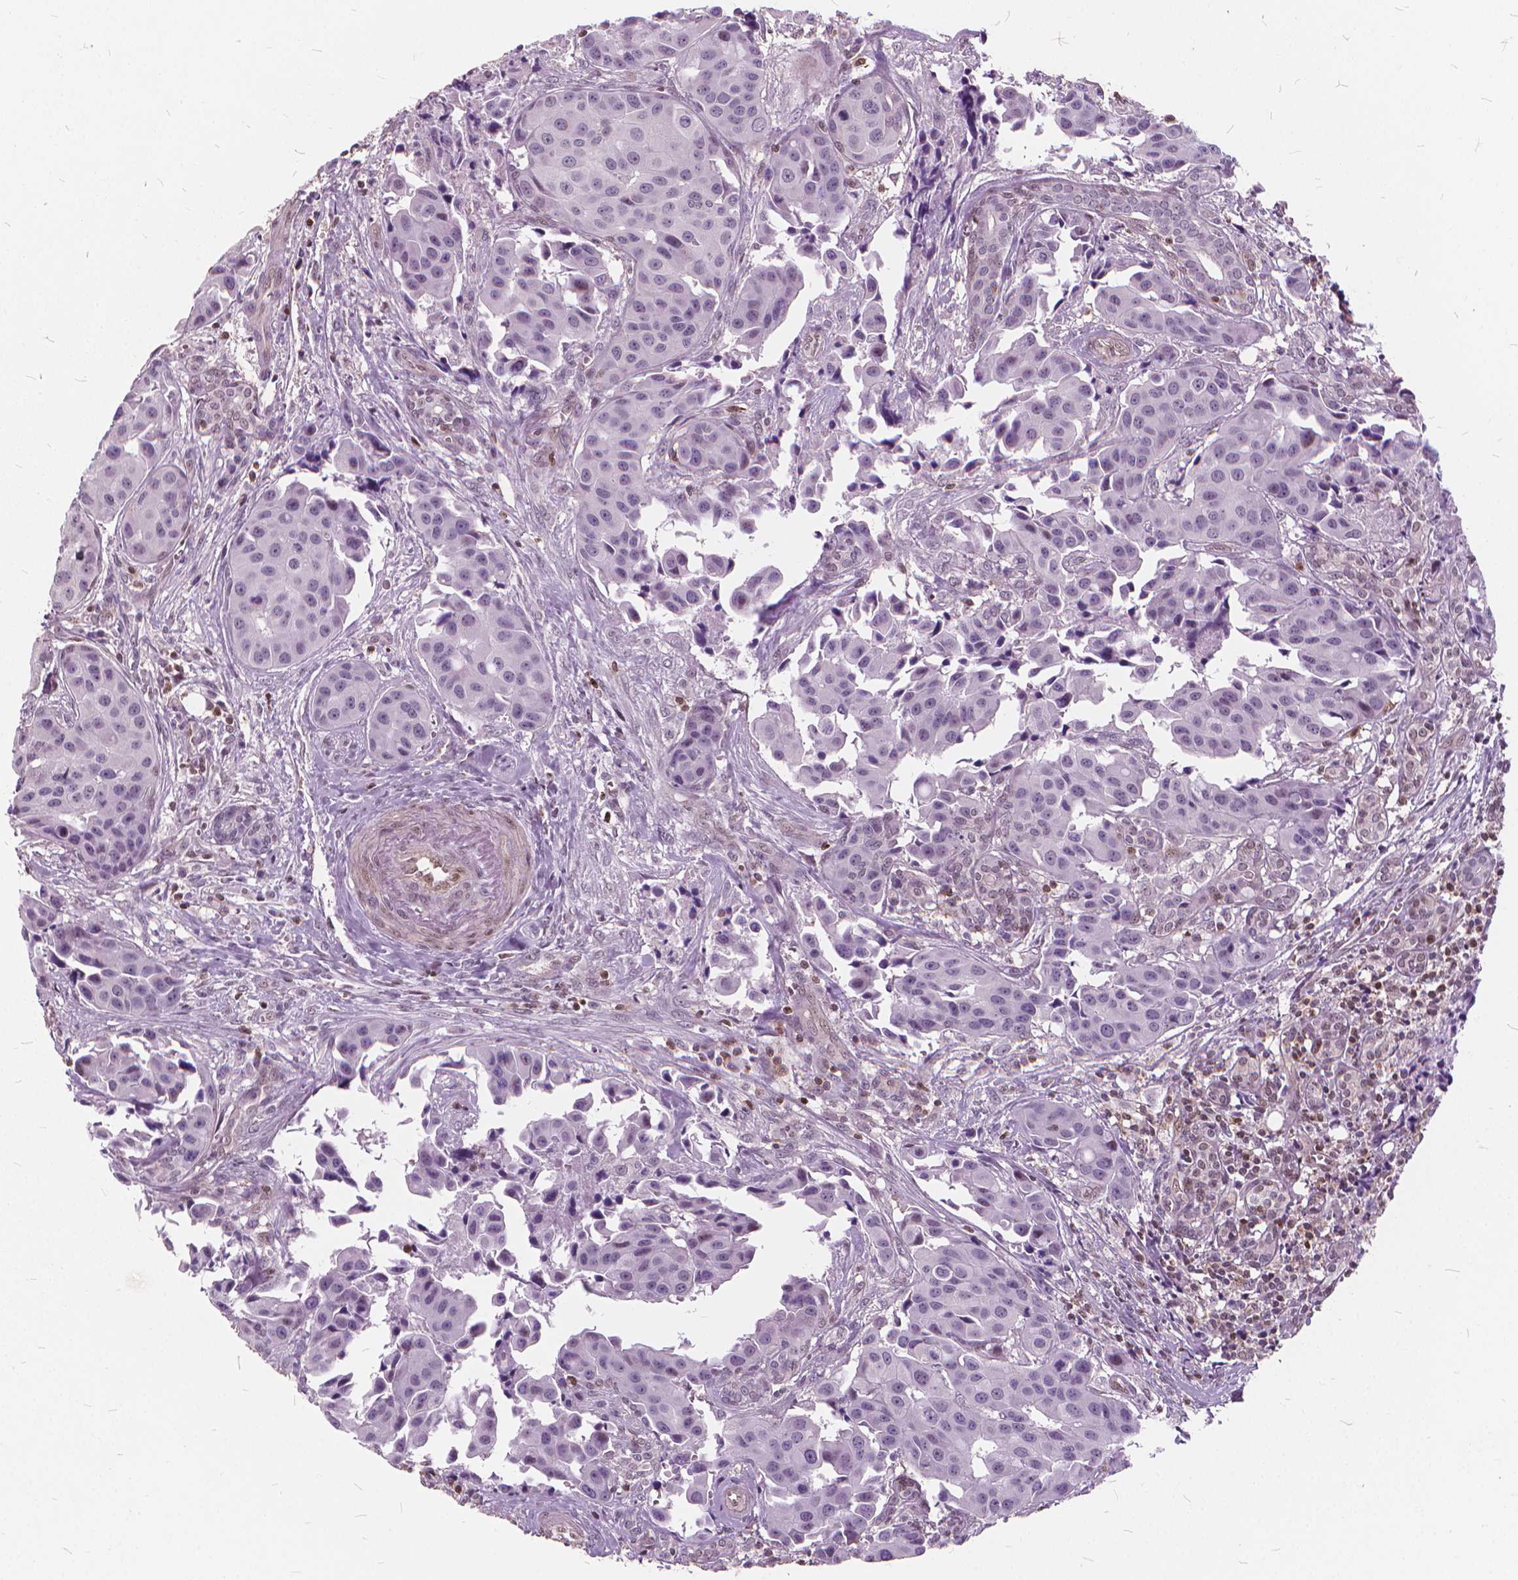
{"staining": {"intensity": "negative", "quantity": "none", "location": "none"}, "tissue": "head and neck cancer", "cell_type": "Tumor cells", "image_type": "cancer", "snomed": [{"axis": "morphology", "description": "Adenocarcinoma, NOS"}, {"axis": "topography", "description": "Head-Neck"}], "caption": "A histopathology image of human head and neck adenocarcinoma is negative for staining in tumor cells. Brightfield microscopy of IHC stained with DAB (3,3'-diaminobenzidine) (brown) and hematoxylin (blue), captured at high magnification.", "gene": "STAT5B", "patient": {"sex": "male", "age": 76}}